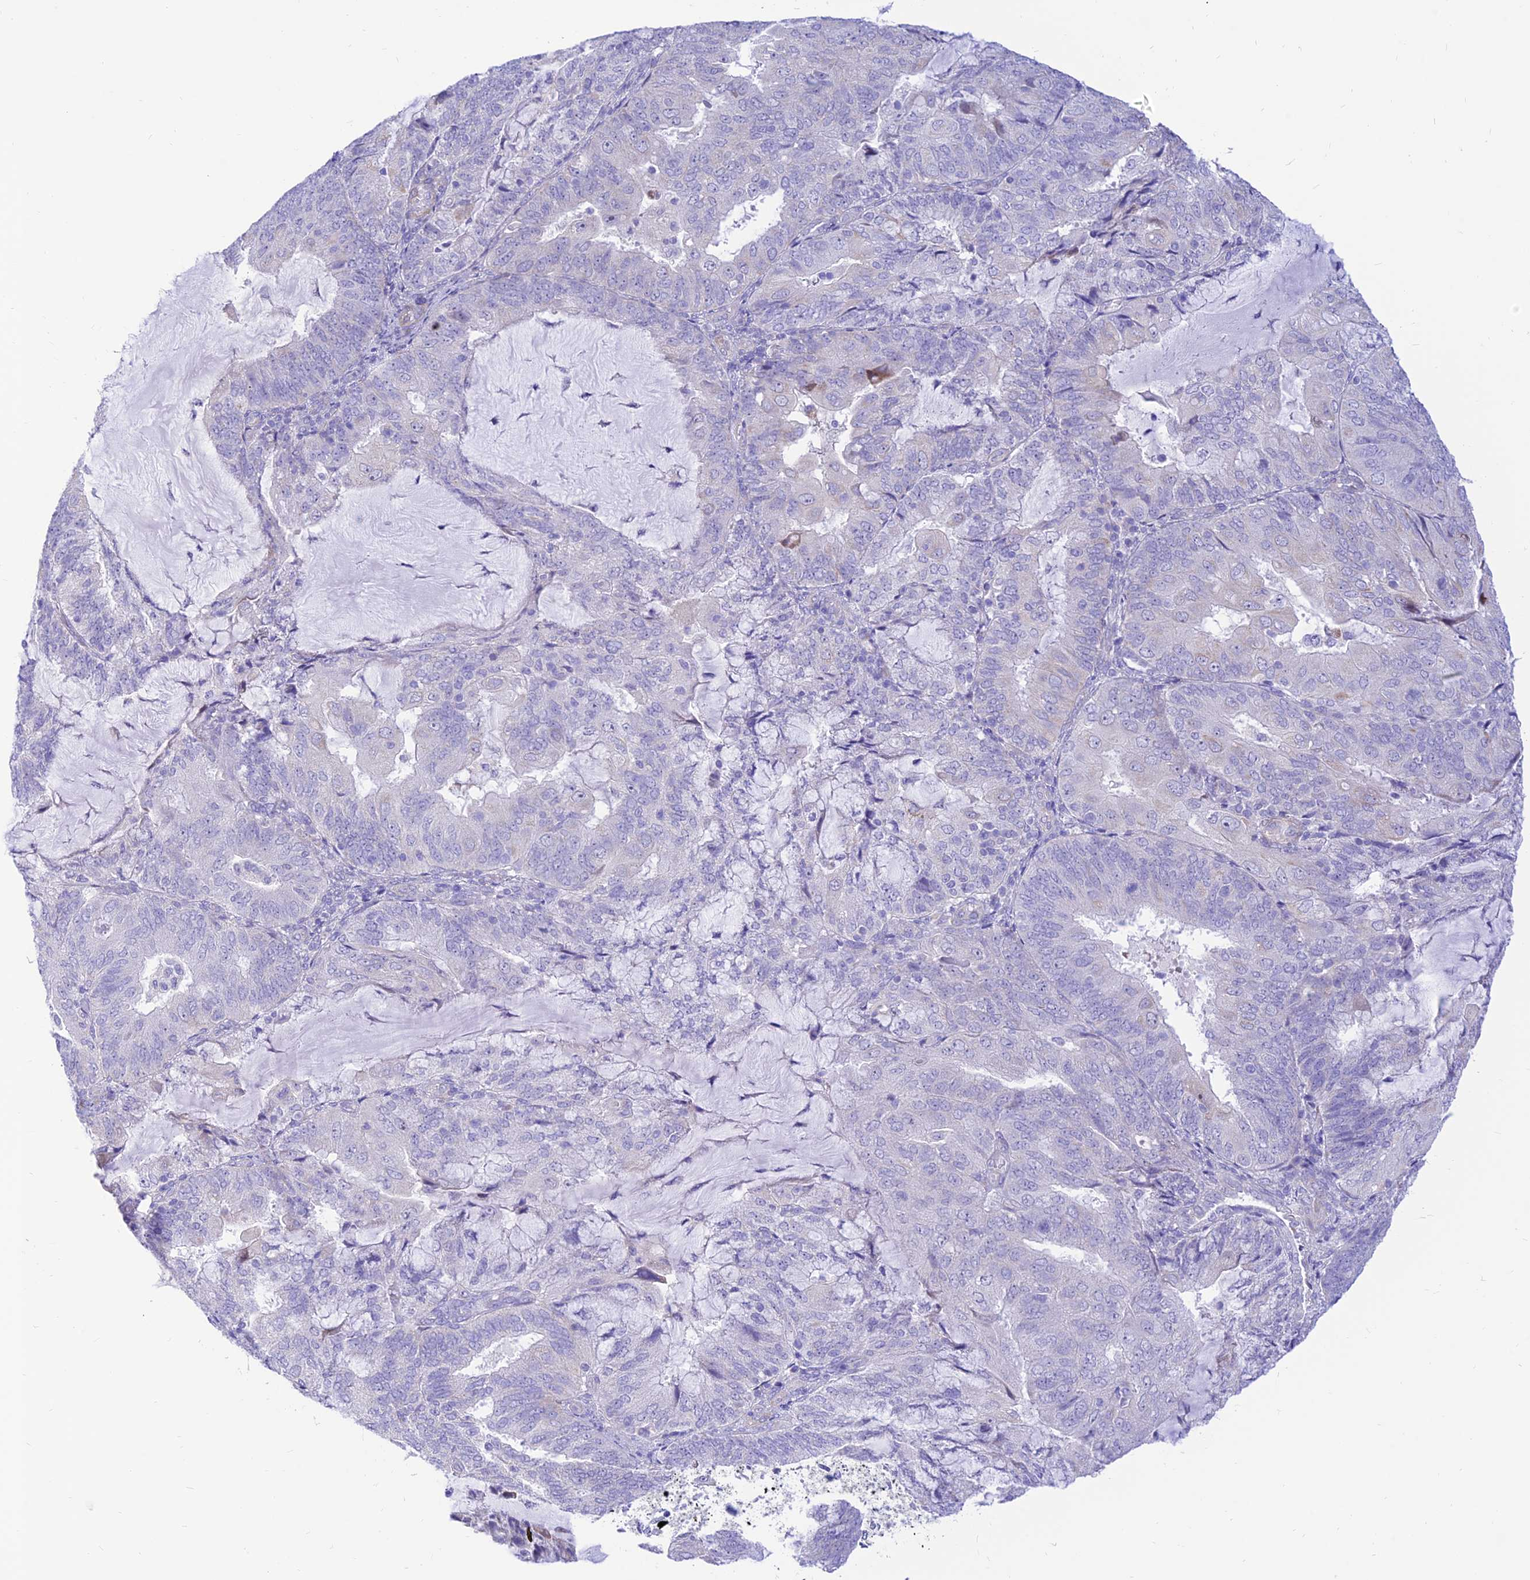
{"staining": {"intensity": "negative", "quantity": "none", "location": "none"}, "tissue": "endometrial cancer", "cell_type": "Tumor cells", "image_type": "cancer", "snomed": [{"axis": "morphology", "description": "Adenocarcinoma, NOS"}, {"axis": "topography", "description": "Endometrium"}], "caption": "Tumor cells show no significant positivity in endometrial cancer (adenocarcinoma). Brightfield microscopy of immunohistochemistry stained with DAB (brown) and hematoxylin (blue), captured at high magnification.", "gene": "FAM186B", "patient": {"sex": "female", "age": 81}}